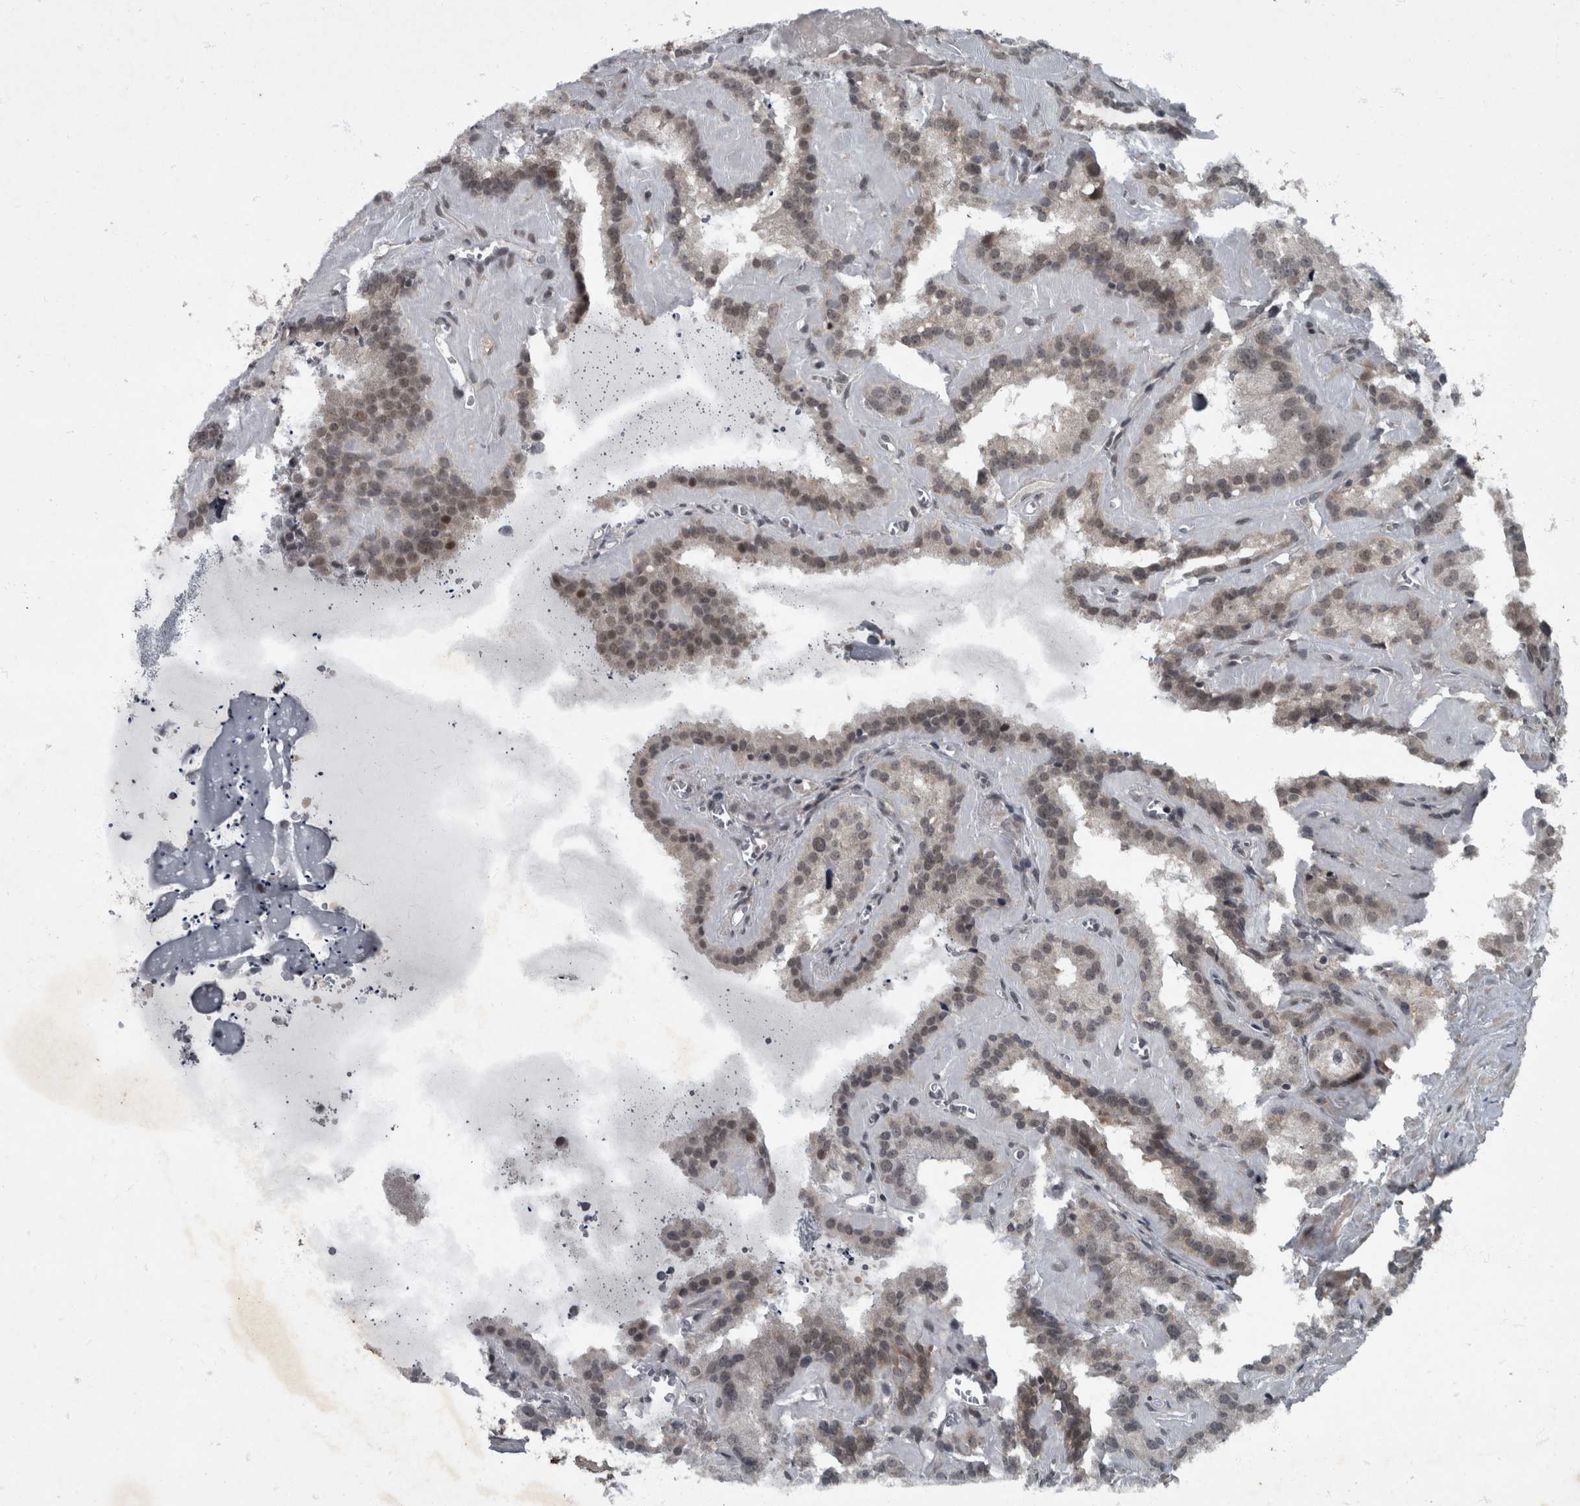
{"staining": {"intensity": "moderate", "quantity": ">75%", "location": "nuclear"}, "tissue": "seminal vesicle", "cell_type": "Glandular cells", "image_type": "normal", "snomed": [{"axis": "morphology", "description": "Normal tissue, NOS"}, {"axis": "topography", "description": "Prostate"}, {"axis": "topography", "description": "Seminal veicle"}], "caption": "Immunohistochemistry (IHC) photomicrograph of unremarkable human seminal vesicle stained for a protein (brown), which demonstrates medium levels of moderate nuclear staining in about >75% of glandular cells.", "gene": "WDR33", "patient": {"sex": "male", "age": 59}}